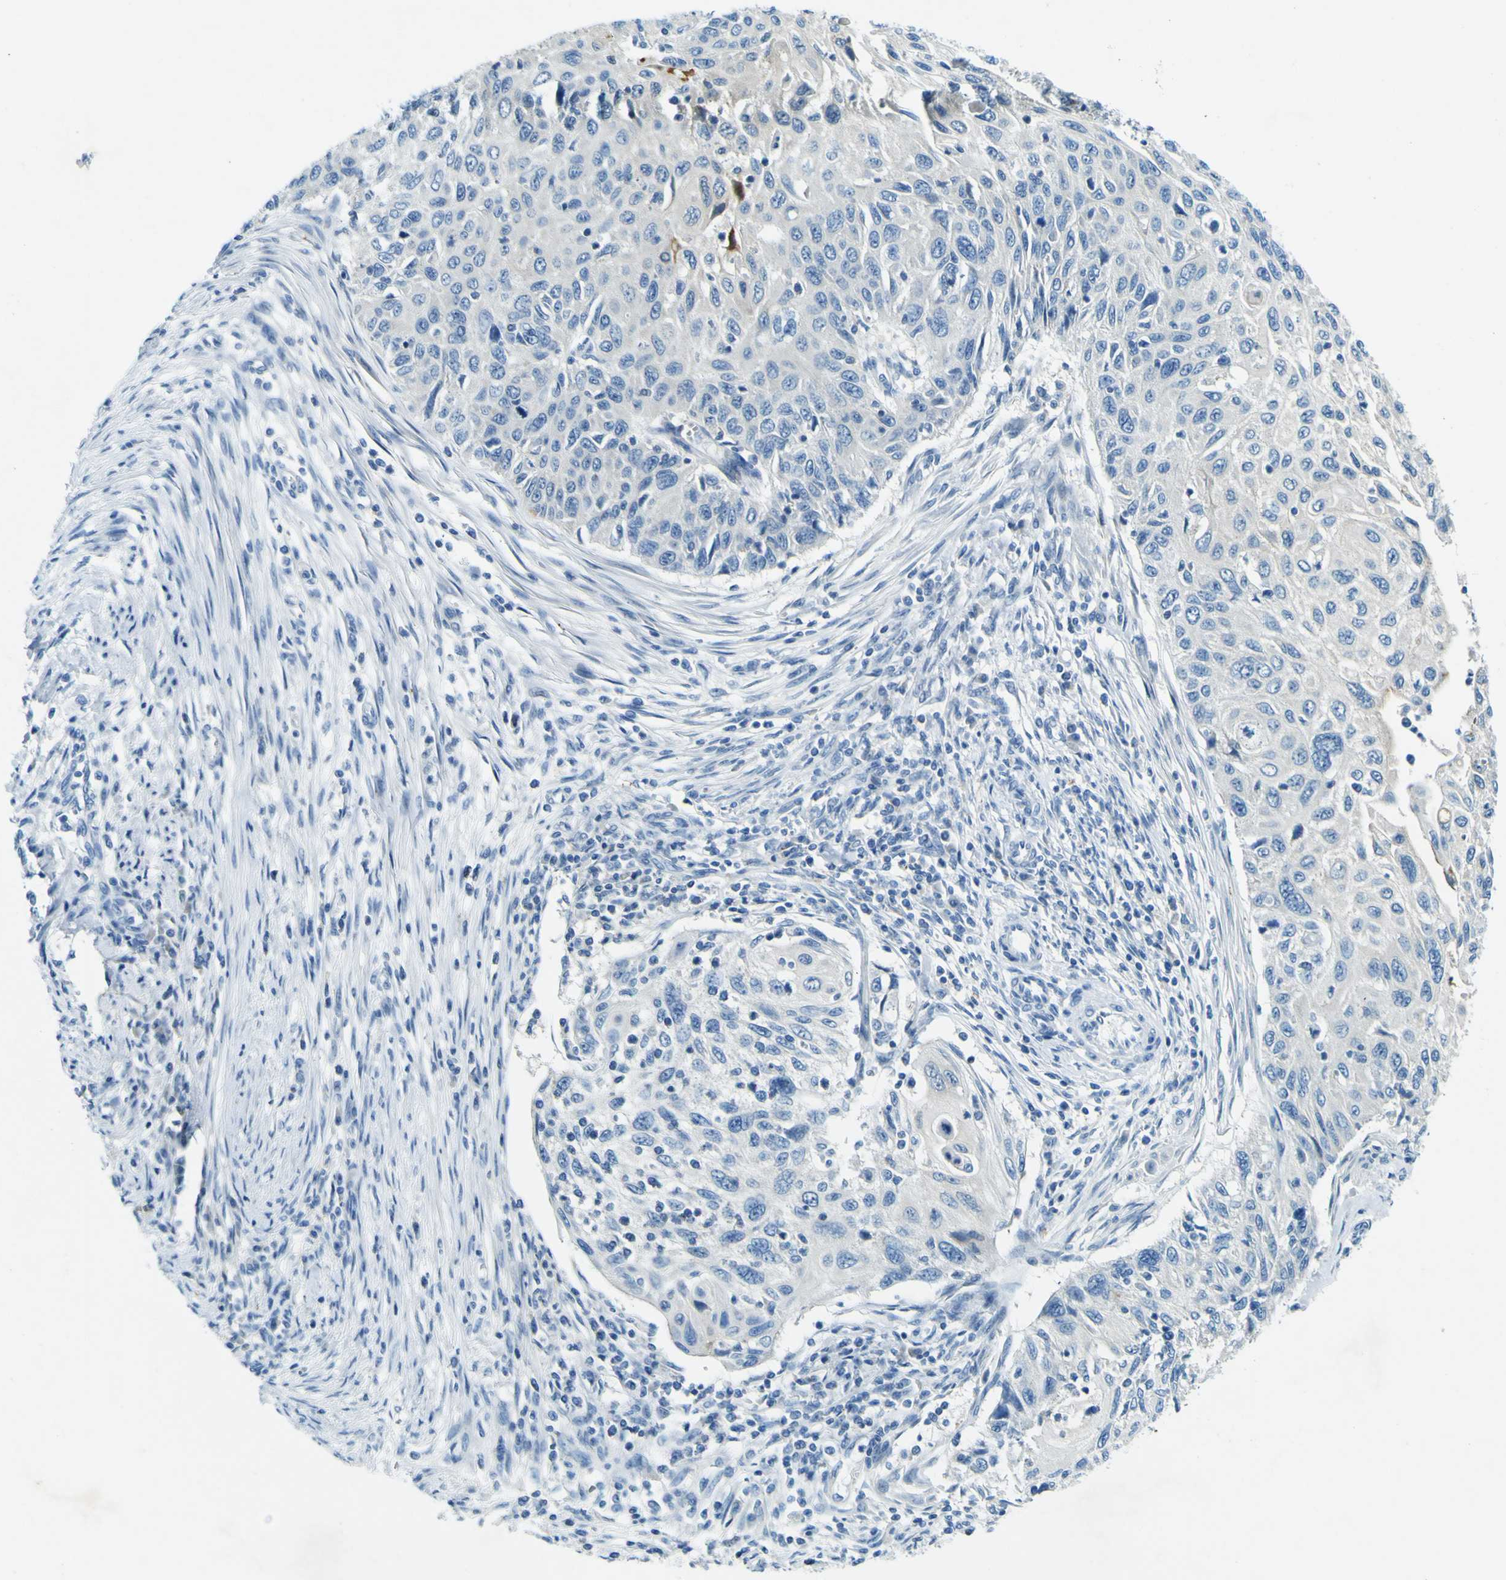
{"staining": {"intensity": "negative", "quantity": "none", "location": "none"}, "tissue": "cervical cancer", "cell_type": "Tumor cells", "image_type": "cancer", "snomed": [{"axis": "morphology", "description": "Squamous cell carcinoma, NOS"}, {"axis": "topography", "description": "Cervix"}], "caption": "Human cervical squamous cell carcinoma stained for a protein using IHC exhibits no staining in tumor cells.", "gene": "SORCS1", "patient": {"sex": "female", "age": 70}}